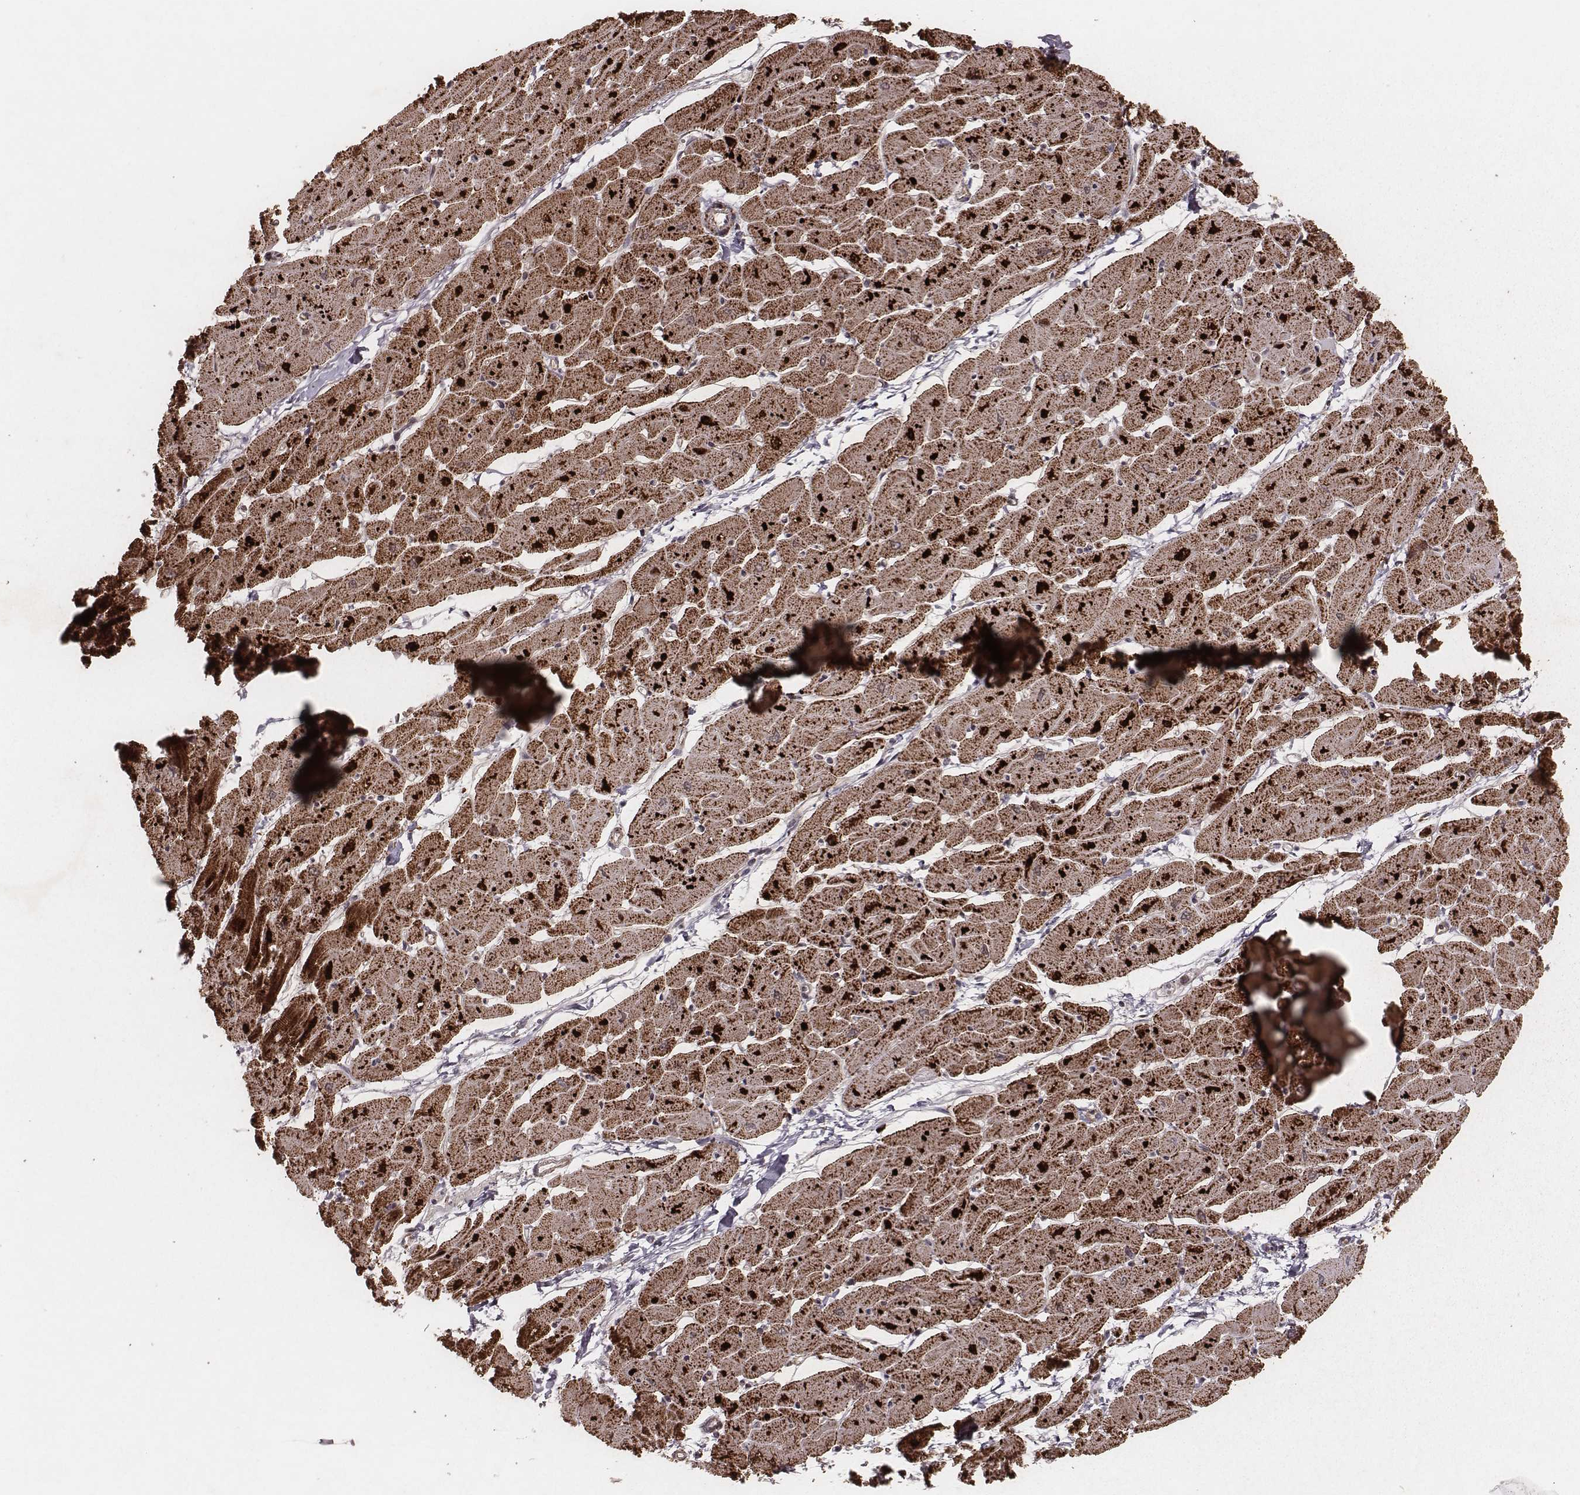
{"staining": {"intensity": "strong", "quantity": ">75%", "location": "cytoplasmic/membranous"}, "tissue": "heart muscle", "cell_type": "Cardiomyocytes", "image_type": "normal", "snomed": [{"axis": "morphology", "description": "Normal tissue, NOS"}, {"axis": "topography", "description": "Heart"}], "caption": "Immunohistochemical staining of normal human heart muscle shows strong cytoplasmic/membranous protein positivity in approximately >75% of cardiomyocytes.", "gene": "NDUFA7", "patient": {"sex": "male", "age": 57}}